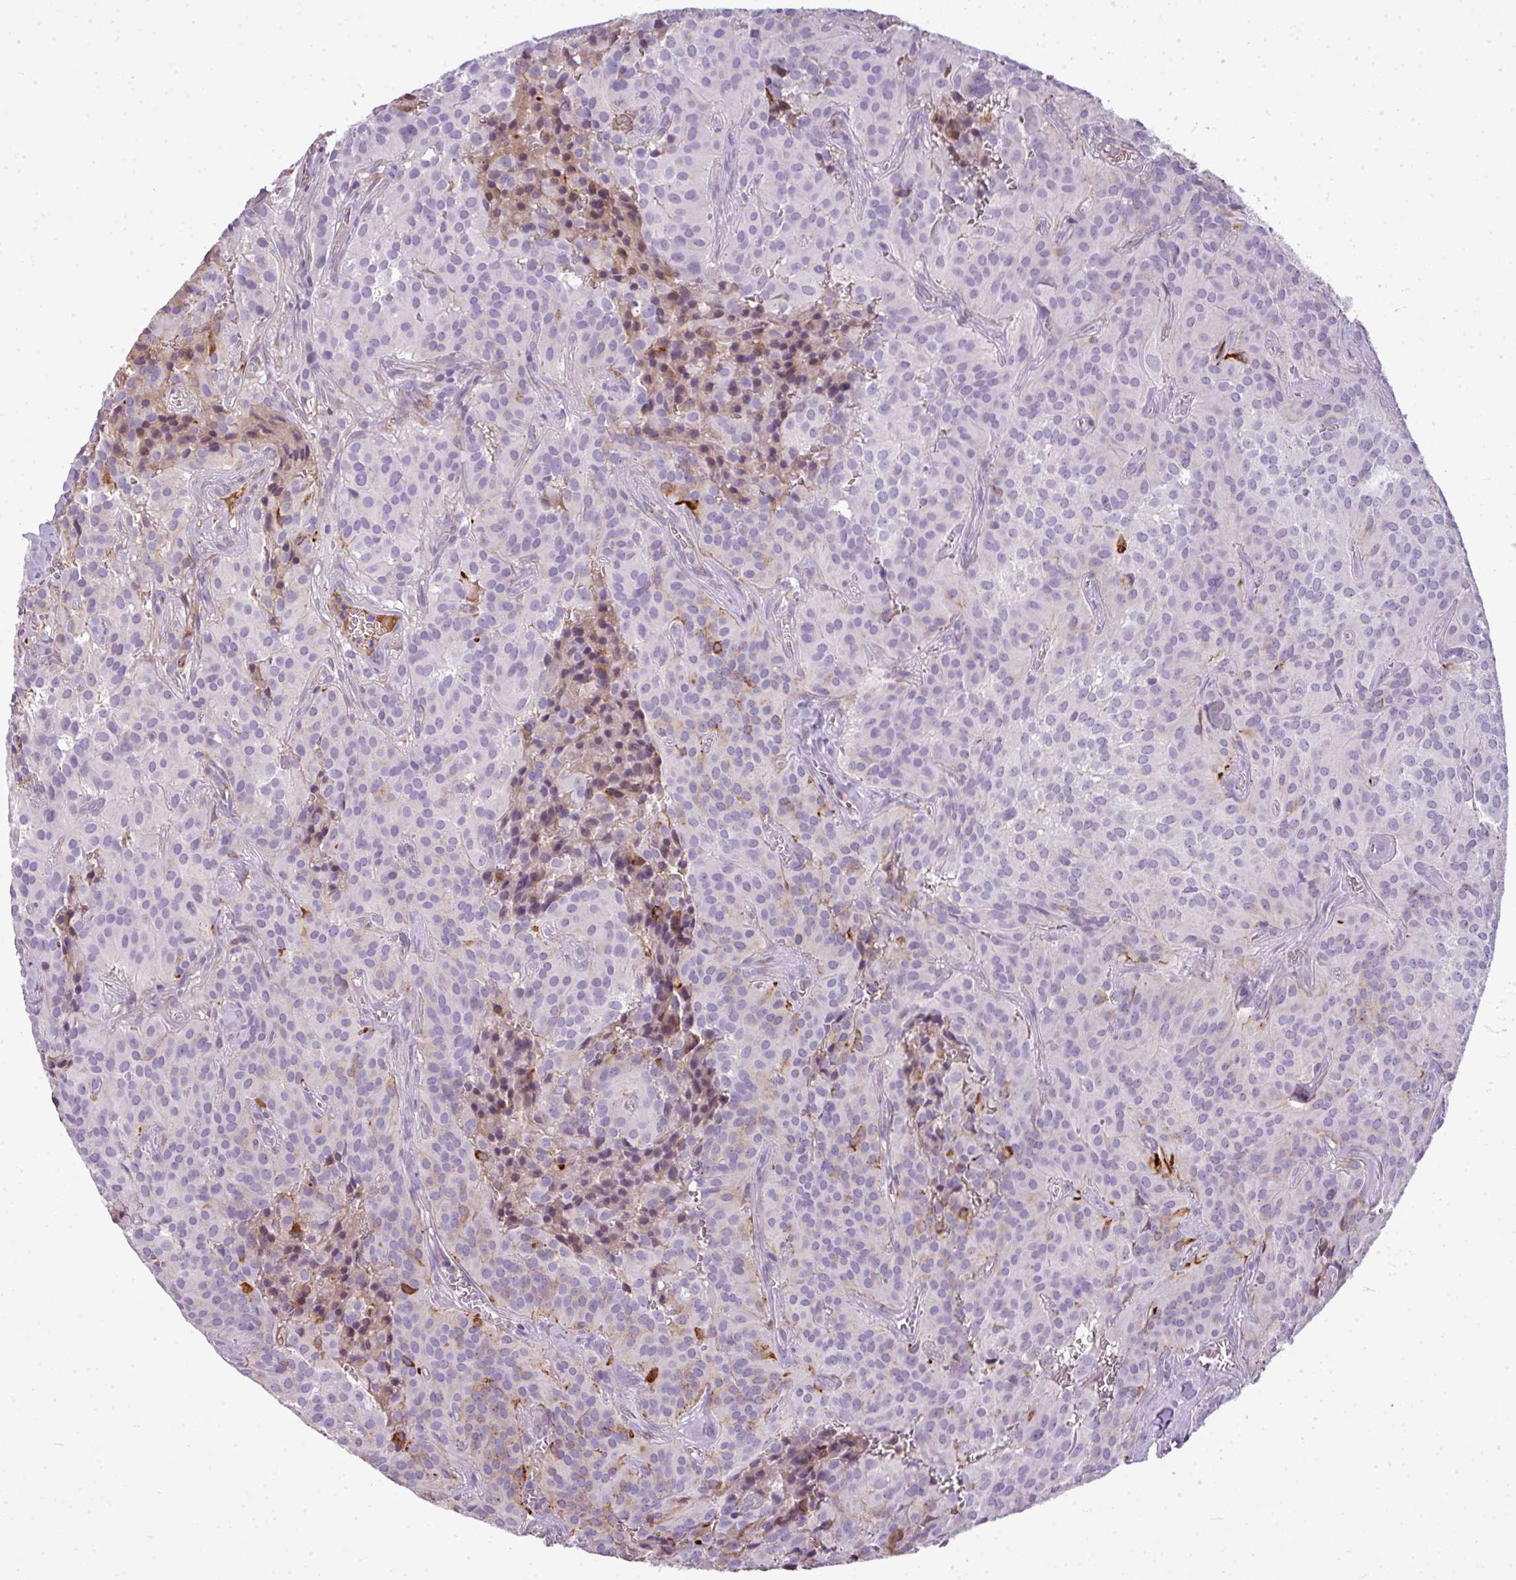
{"staining": {"intensity": "weak", "quantity": "<25%", "location": "cytoplasmic/membranous"}, "tissue": "glioma", "cell_type": "Tumor cells", "image_type": "cancer", "snomed": [{"axis": "morphology", "description": "Glioma, malignant, Low grade"}, {"axis": "topography", "description": "Brain"}], "caption": "Tumor cells are negative for brown protein staining in malignant glioma (low-grade).", "gene": "C4B", "patient": {"sex": "male", "age": 42}}